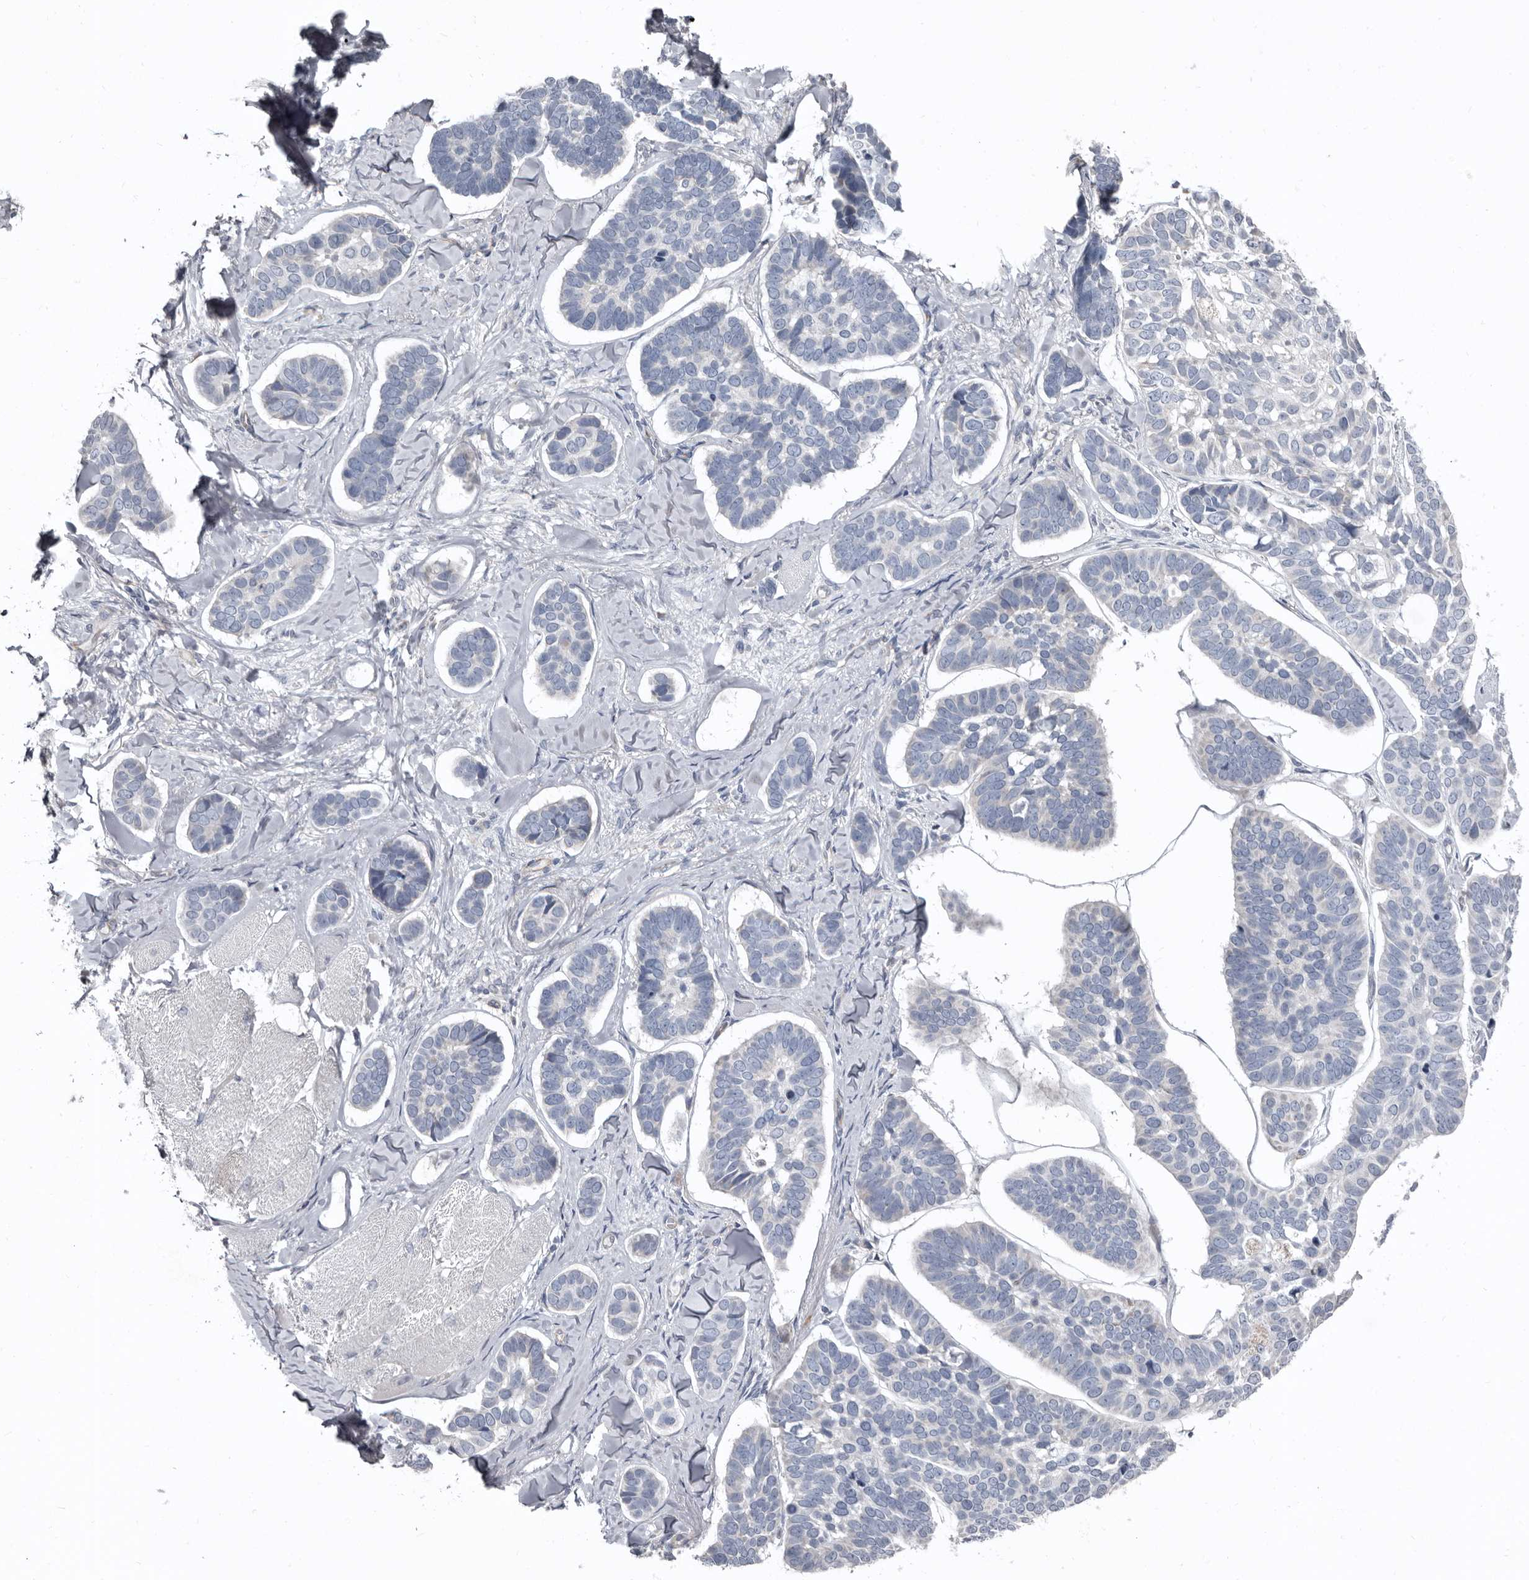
{"staining": {"intensity": "negative", "quantity": "none", "location": "none"}, "tissue": "skin cancer", "cell_type": "Tumor cells", "image_type": "cancer", "snomed": [{"axis": "morphology", "description": "Basal cell carcinoma"}, {"axis": "topography", "description": "Skin"}], "caption": "The histopathology image demonstrates no staining of tumor cells in skin basal cell carcinoma.", "gene": "ZNF114", "patient": {"sex": "male", "age": 62}}